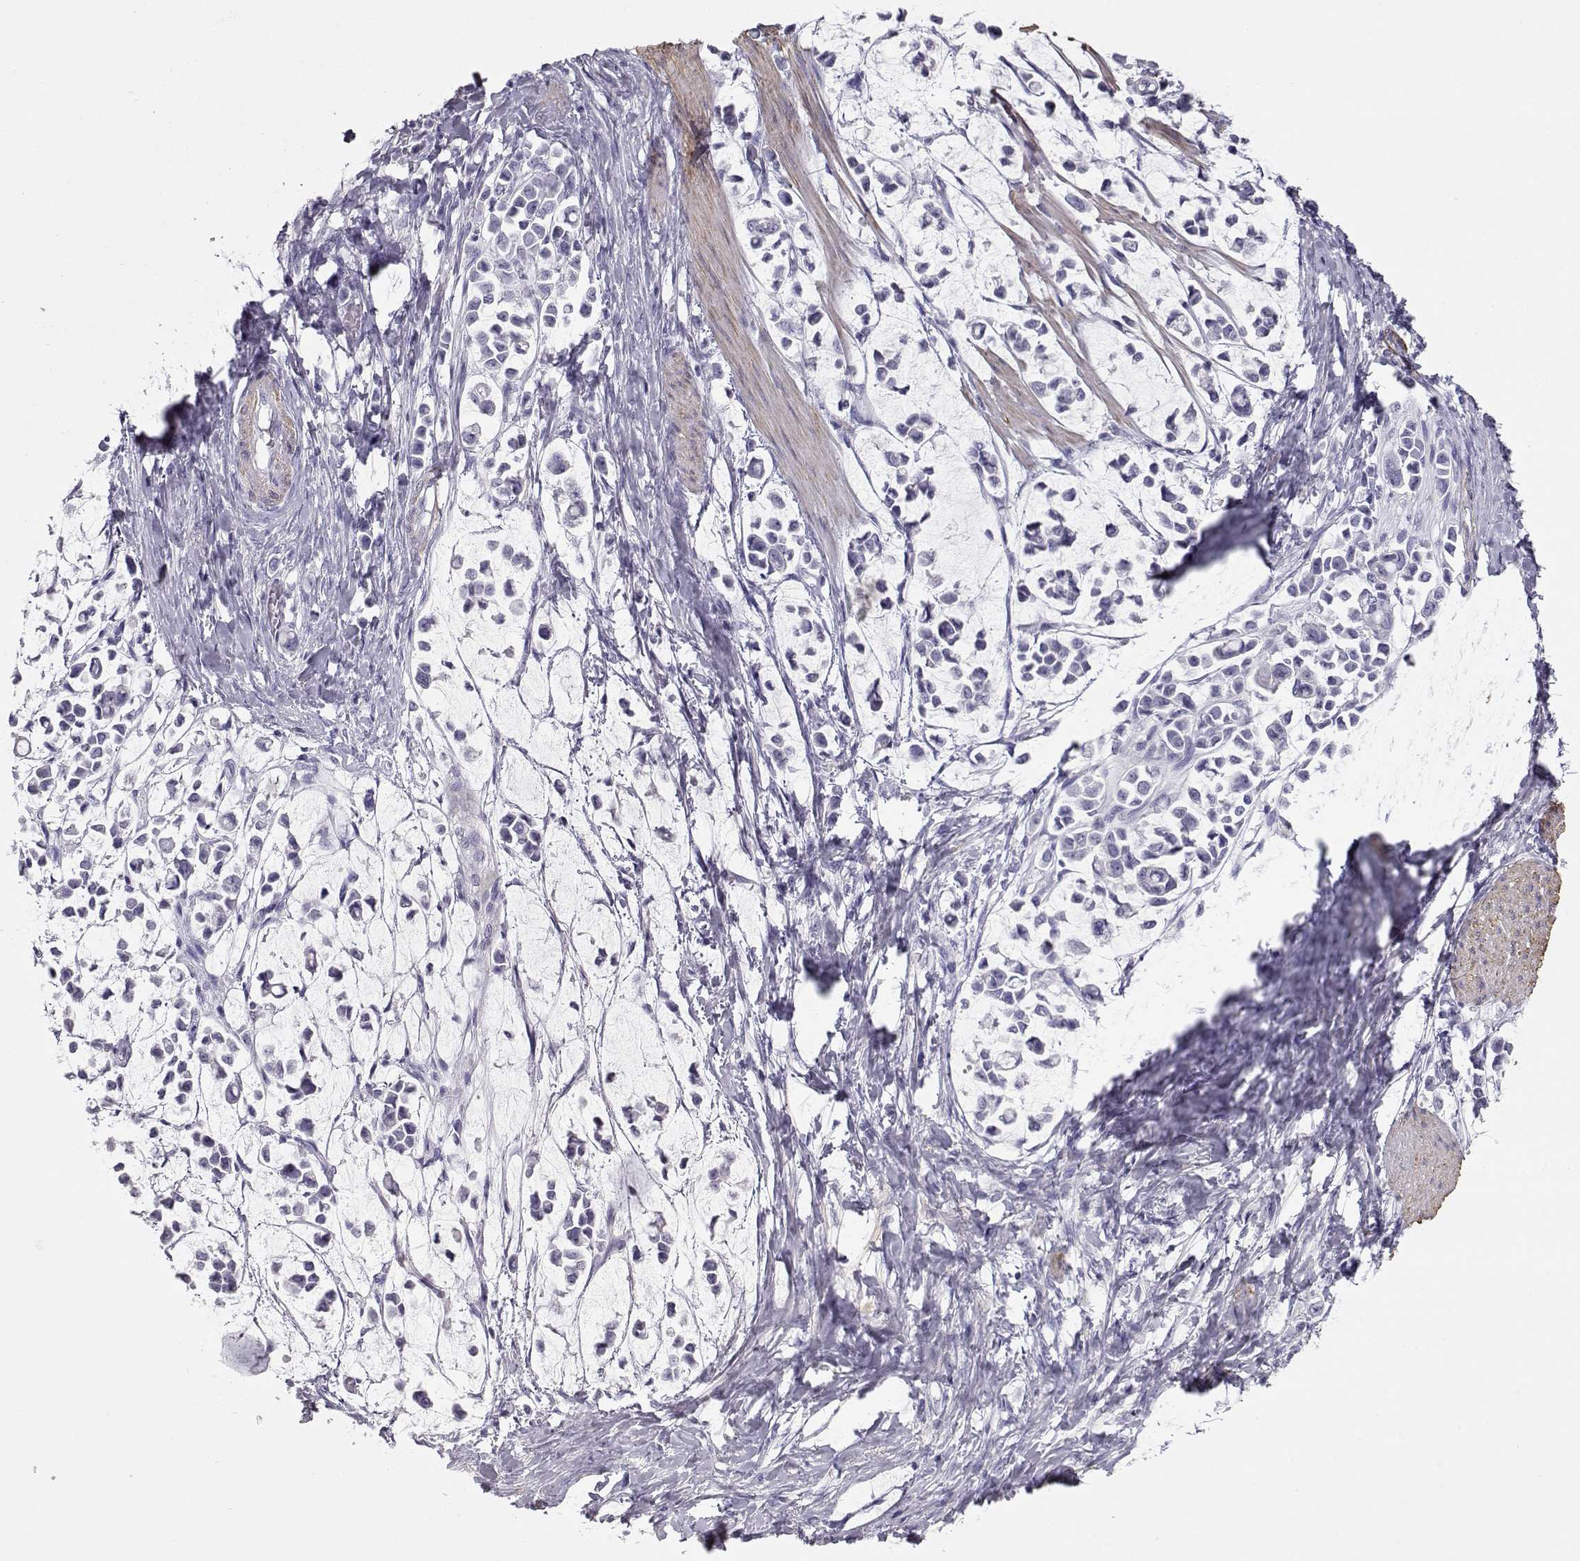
{"staining": {"intensity": "negative", "quantity": "none", "location": "none"}, "tissue": "stomach cancer", "cell_type": "Tumor cells", "image_type": "cancer", "snomed": [{"axis": "morphology", "description": "Adenocarcinoma, NOS"}, {"axis": "topography", "description": "Stomach"}], "caption": "DAB immunohistochemical staining of stomach cancer demonstrates no significant positivity in tumor cells. (Immunohistochemistry, brightfield microscopy, high magnification).", "gene": "SLITRK3", "patient": {"sex": "male", "age": 82}}